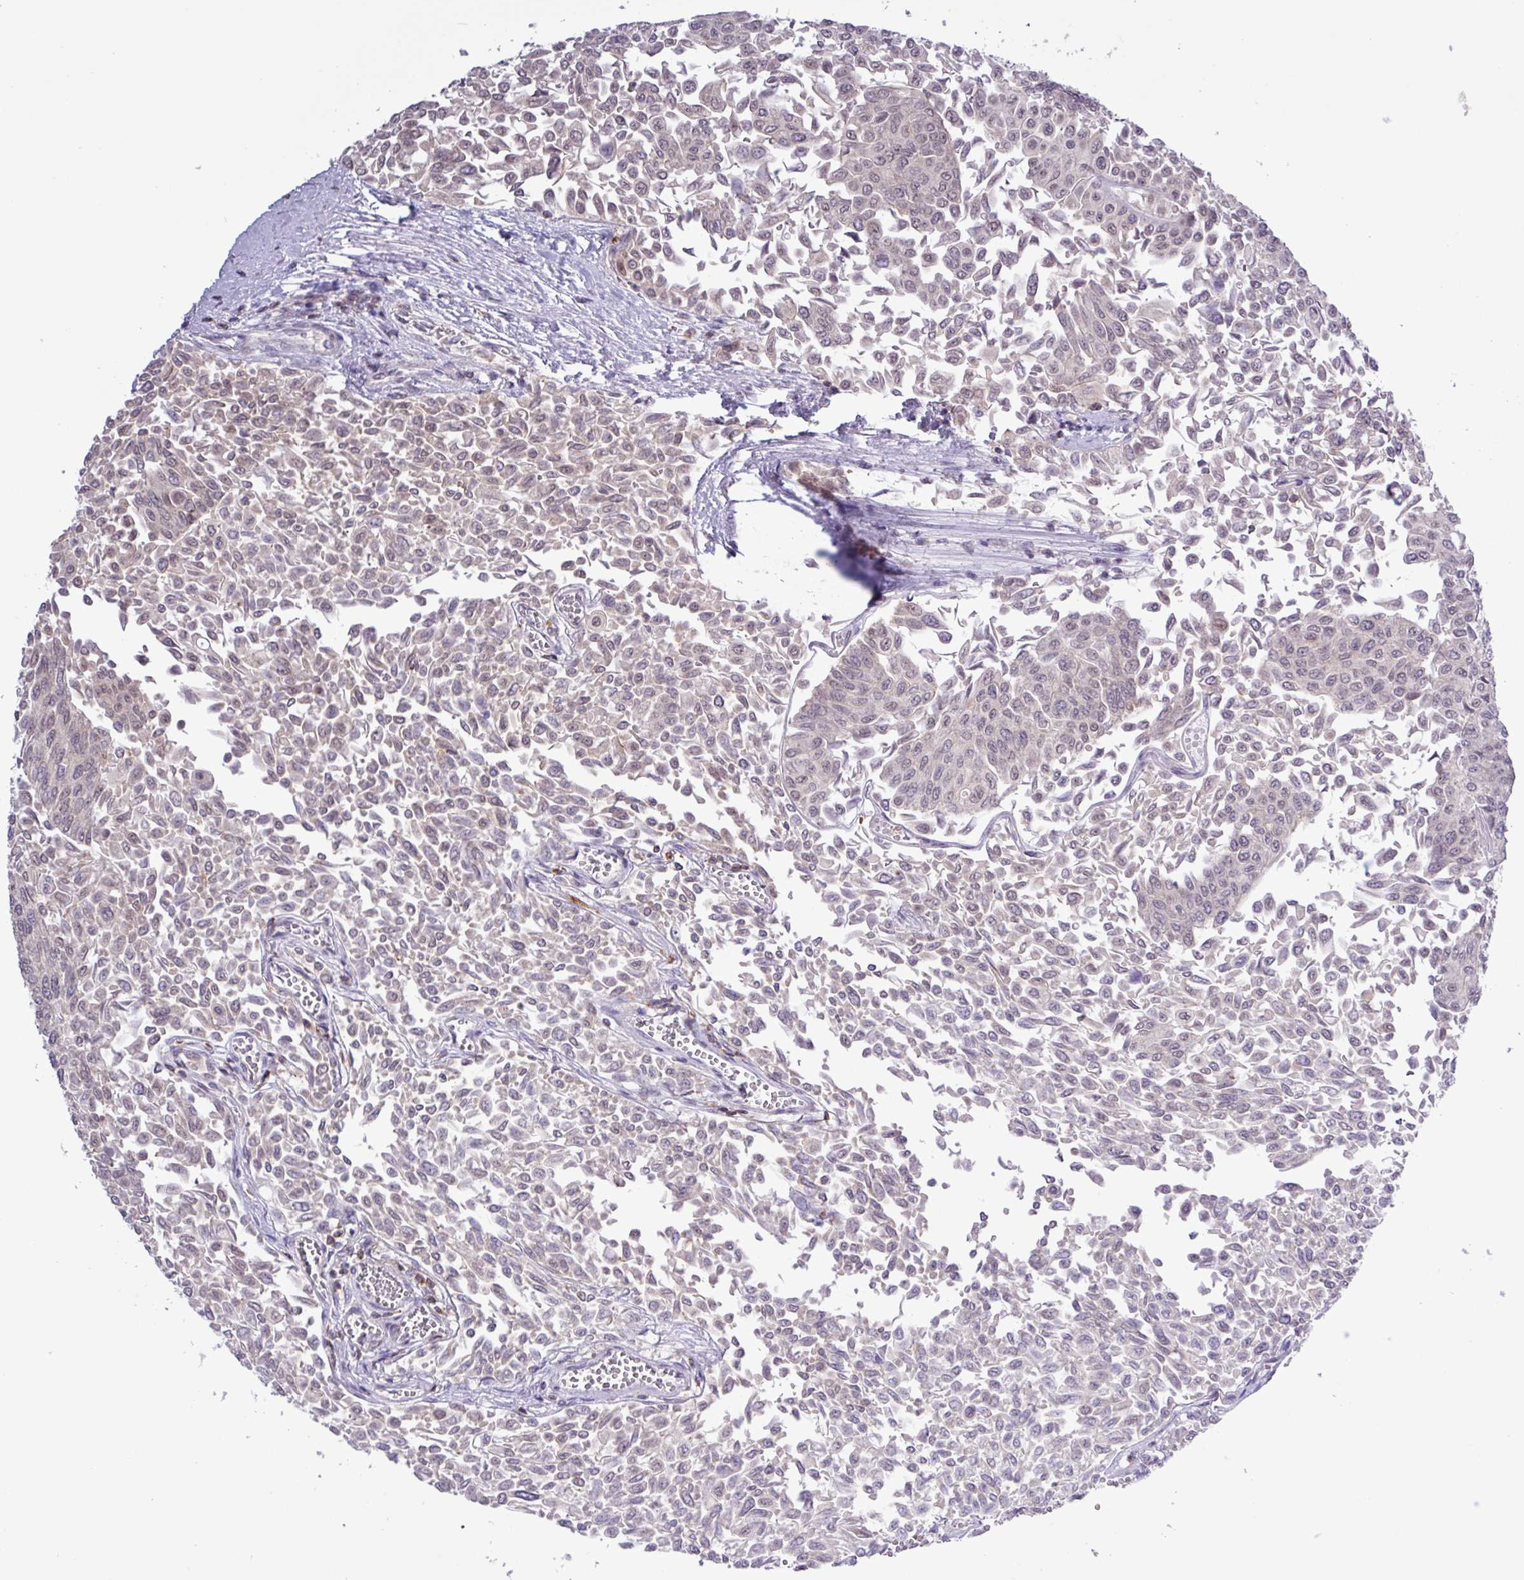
{"staining": {"intensity": "moderate", "quantity": "<25%", "location": "nuclear"}, "tissue": "urothelial cancer", "cell_type": "Tumor cells", "image_type": "cancer", "snomed": [{"axis": "morphology", "description": "Urothelial carcinoma, NOS"}, {"axis": "topography", "description": "Urinary bladder"}], "caption": "Urothelial cancer tissue reveals moderate nuclear expression in about <25% of tumor cells, visualized by immunohistochemistry.", "gene": "RTL3", "patient": {"sex": "male", "age": 59}}